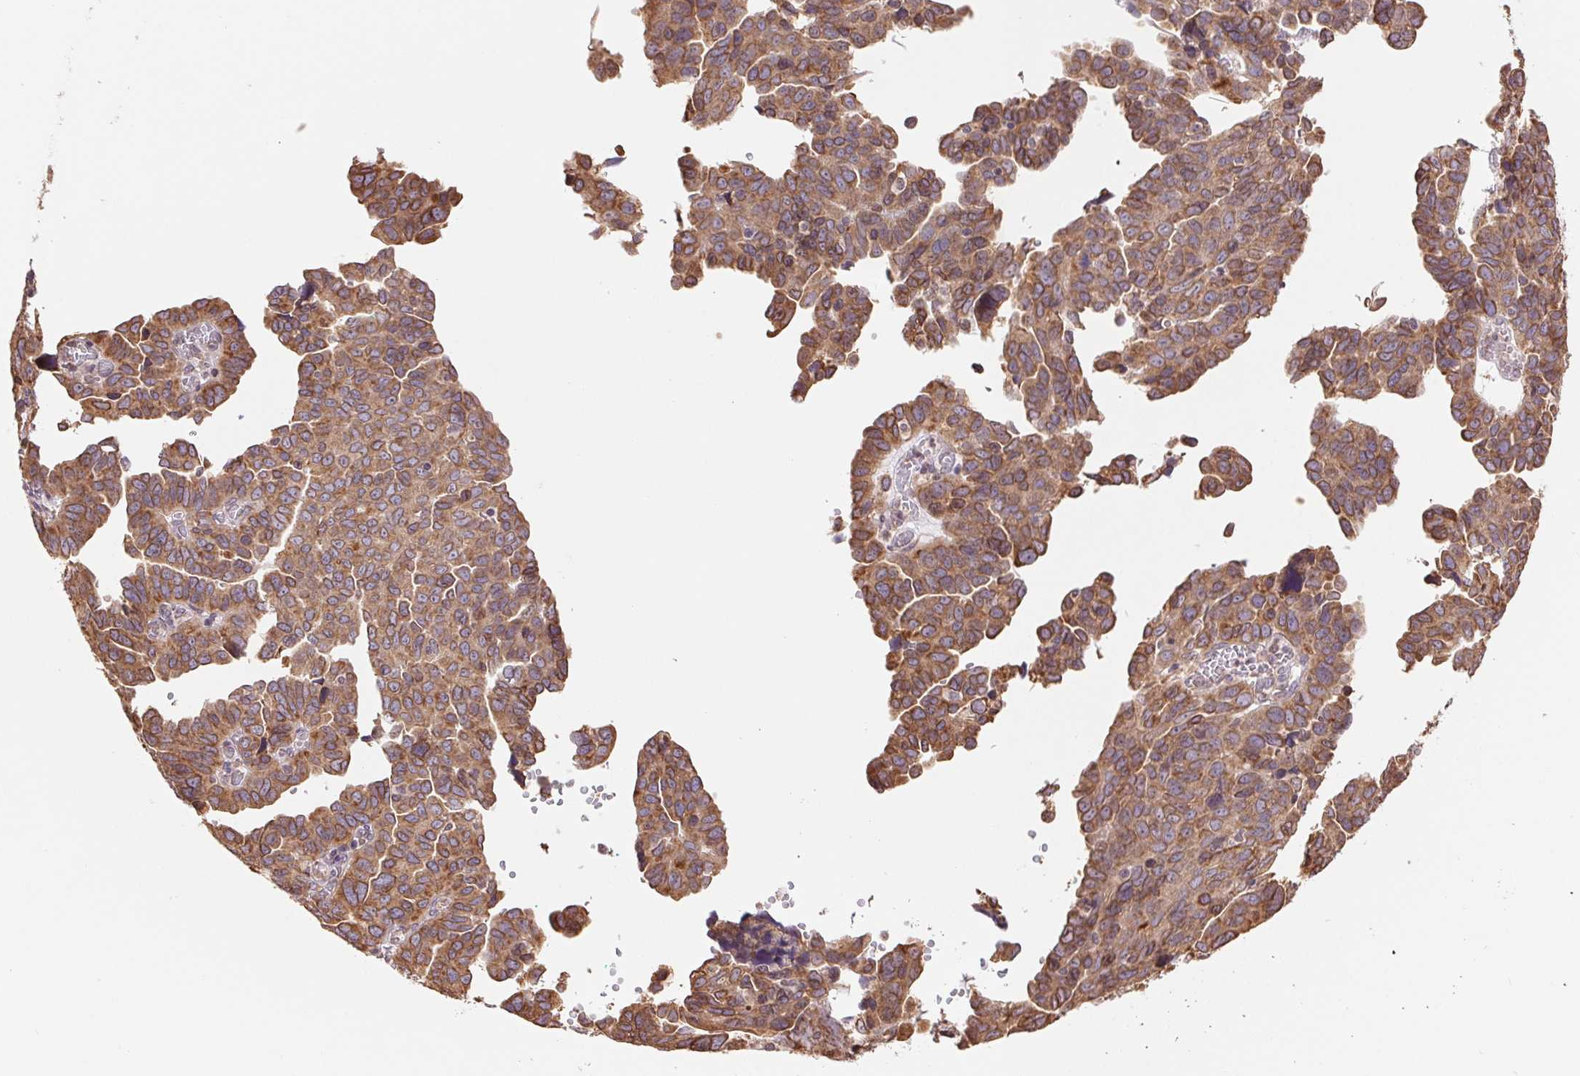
{"staining": {"intensity": "moderate", "quantity": ">75%", "location": "cytoplasmic/membranous"}, "tissue": "ovarian cancer", "cell_type": "Tumor cells", "image_type": "cancer", "snomed": [{"axis": "morphology", "description": "Cystadenocarcinoma, serous, NOS"}, {"axis": "topography", "description": "Ovary"}], "caption": "This image shows IHC staining of human ovarian cancer, with medium moderate cytoplasmic/membranous expression in about >75% of tumor cells.", "gene": "RPN1", "patient": {"sex": "female", "age": 64}}